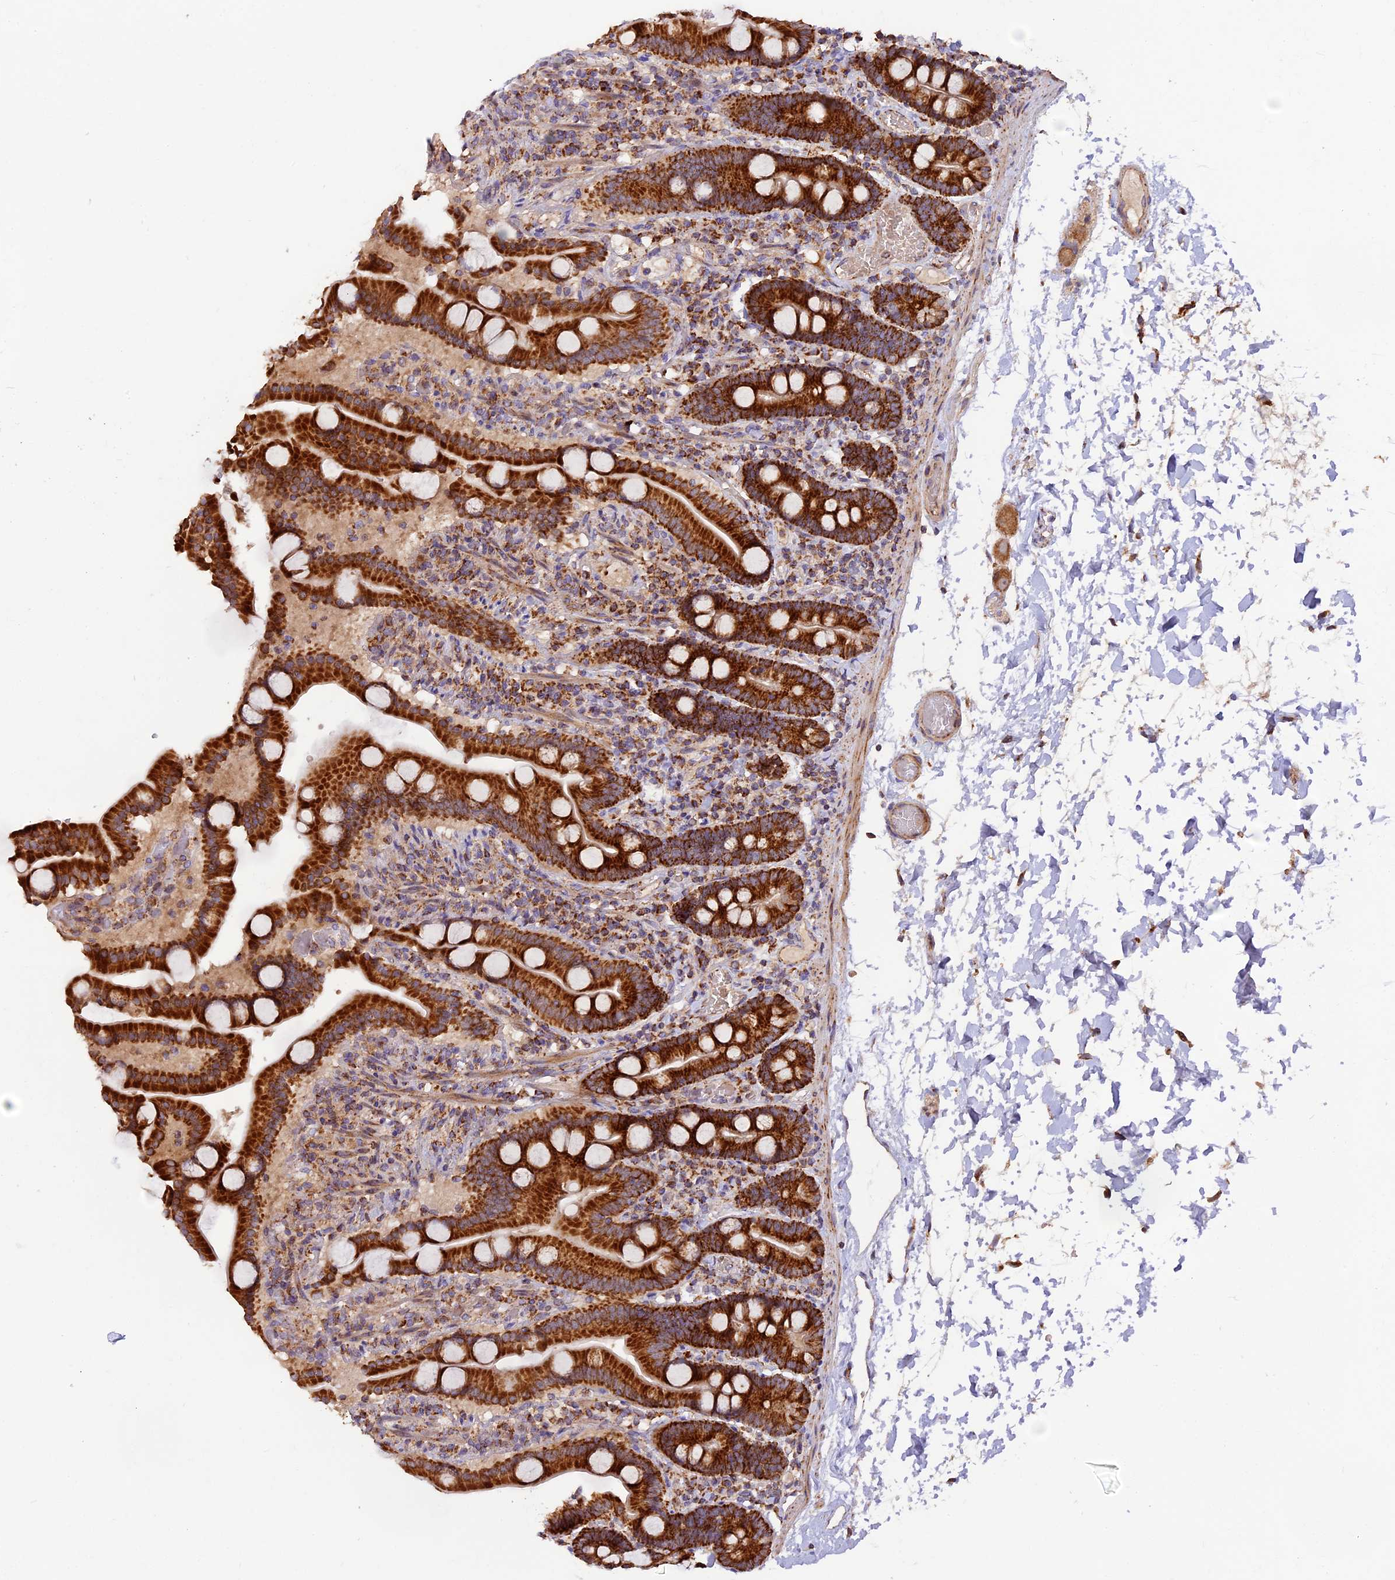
{"staining": {"intensity": "strong", "quantity": ">75%", "location": "cytoplasmic/membranous"}, "tissue": "duodenum", "cell_type": "Glandular cells", "image_type": "normal", "snomed": [{"axis": "morphology", "description": "Normal tissue, NOS"}, {"axis": "topography", "description": "Duodenum"}], "caption": "IHC image of benign duodenum stained for a protein (brown), which shows high levels of strong cytoplasmic/membranous expression in about >75% of glandular cells.", "gene": "NDUFA8", "patient": {"sex": "male", "age": 55}}